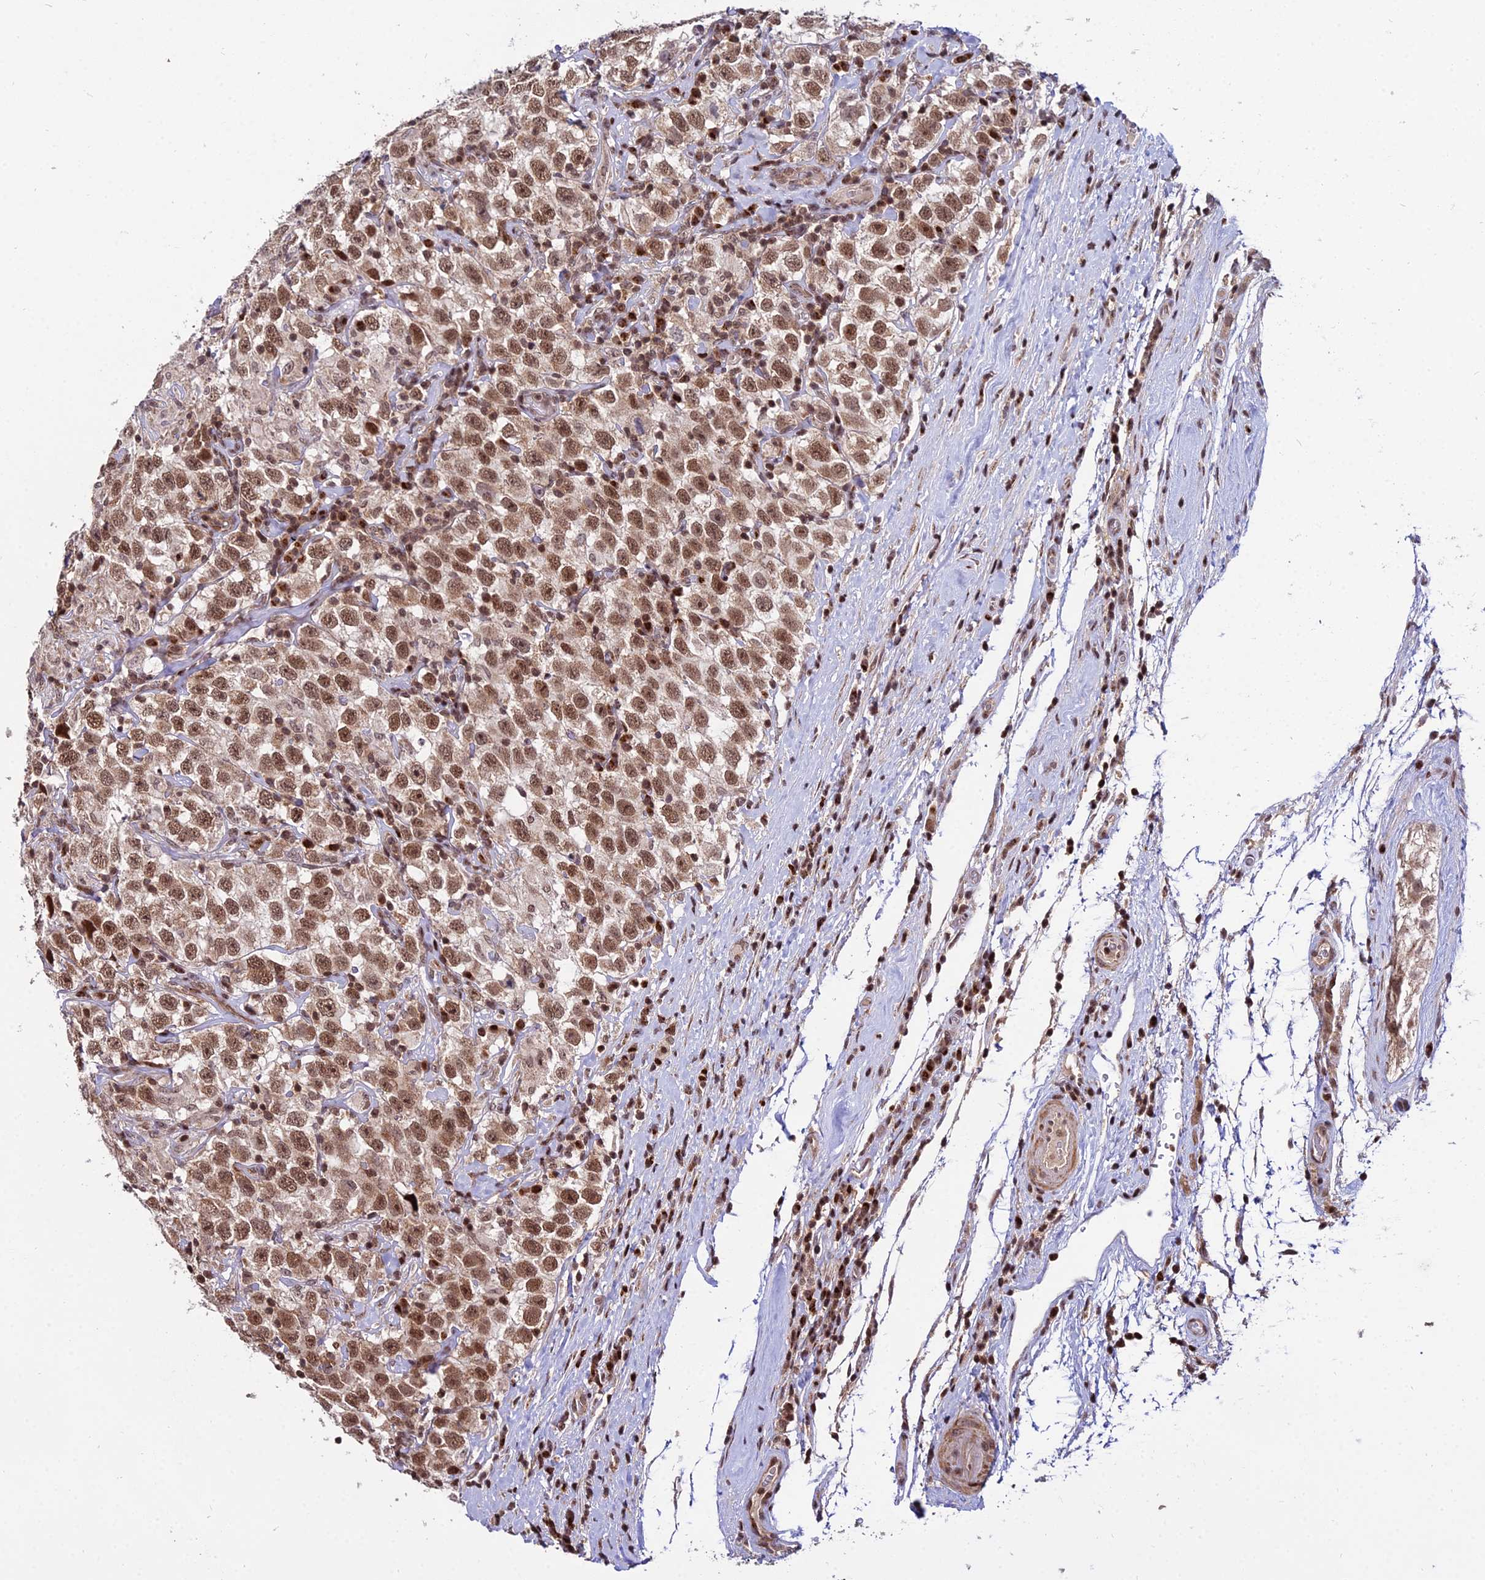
{"staining": {"intensity": "moderate", "quantity": ">75%", "location": "nuclear"}, "tissue": "testis cancer", "cell_type": "Tumor cells", "image_type": "cancer", "snomed": [{"axis": "morphology", "description": "Seminoma, NOS"}, {"axis": "topography", "description": "Testis"}], "caption": "Immunohistochemical staining of human testis cancer displays medium levels of moderate nuclear protein staining in approximately >75% of tumor cells.", "gene": "CIB3", "patient": {"sex": "male", "age": 41}}